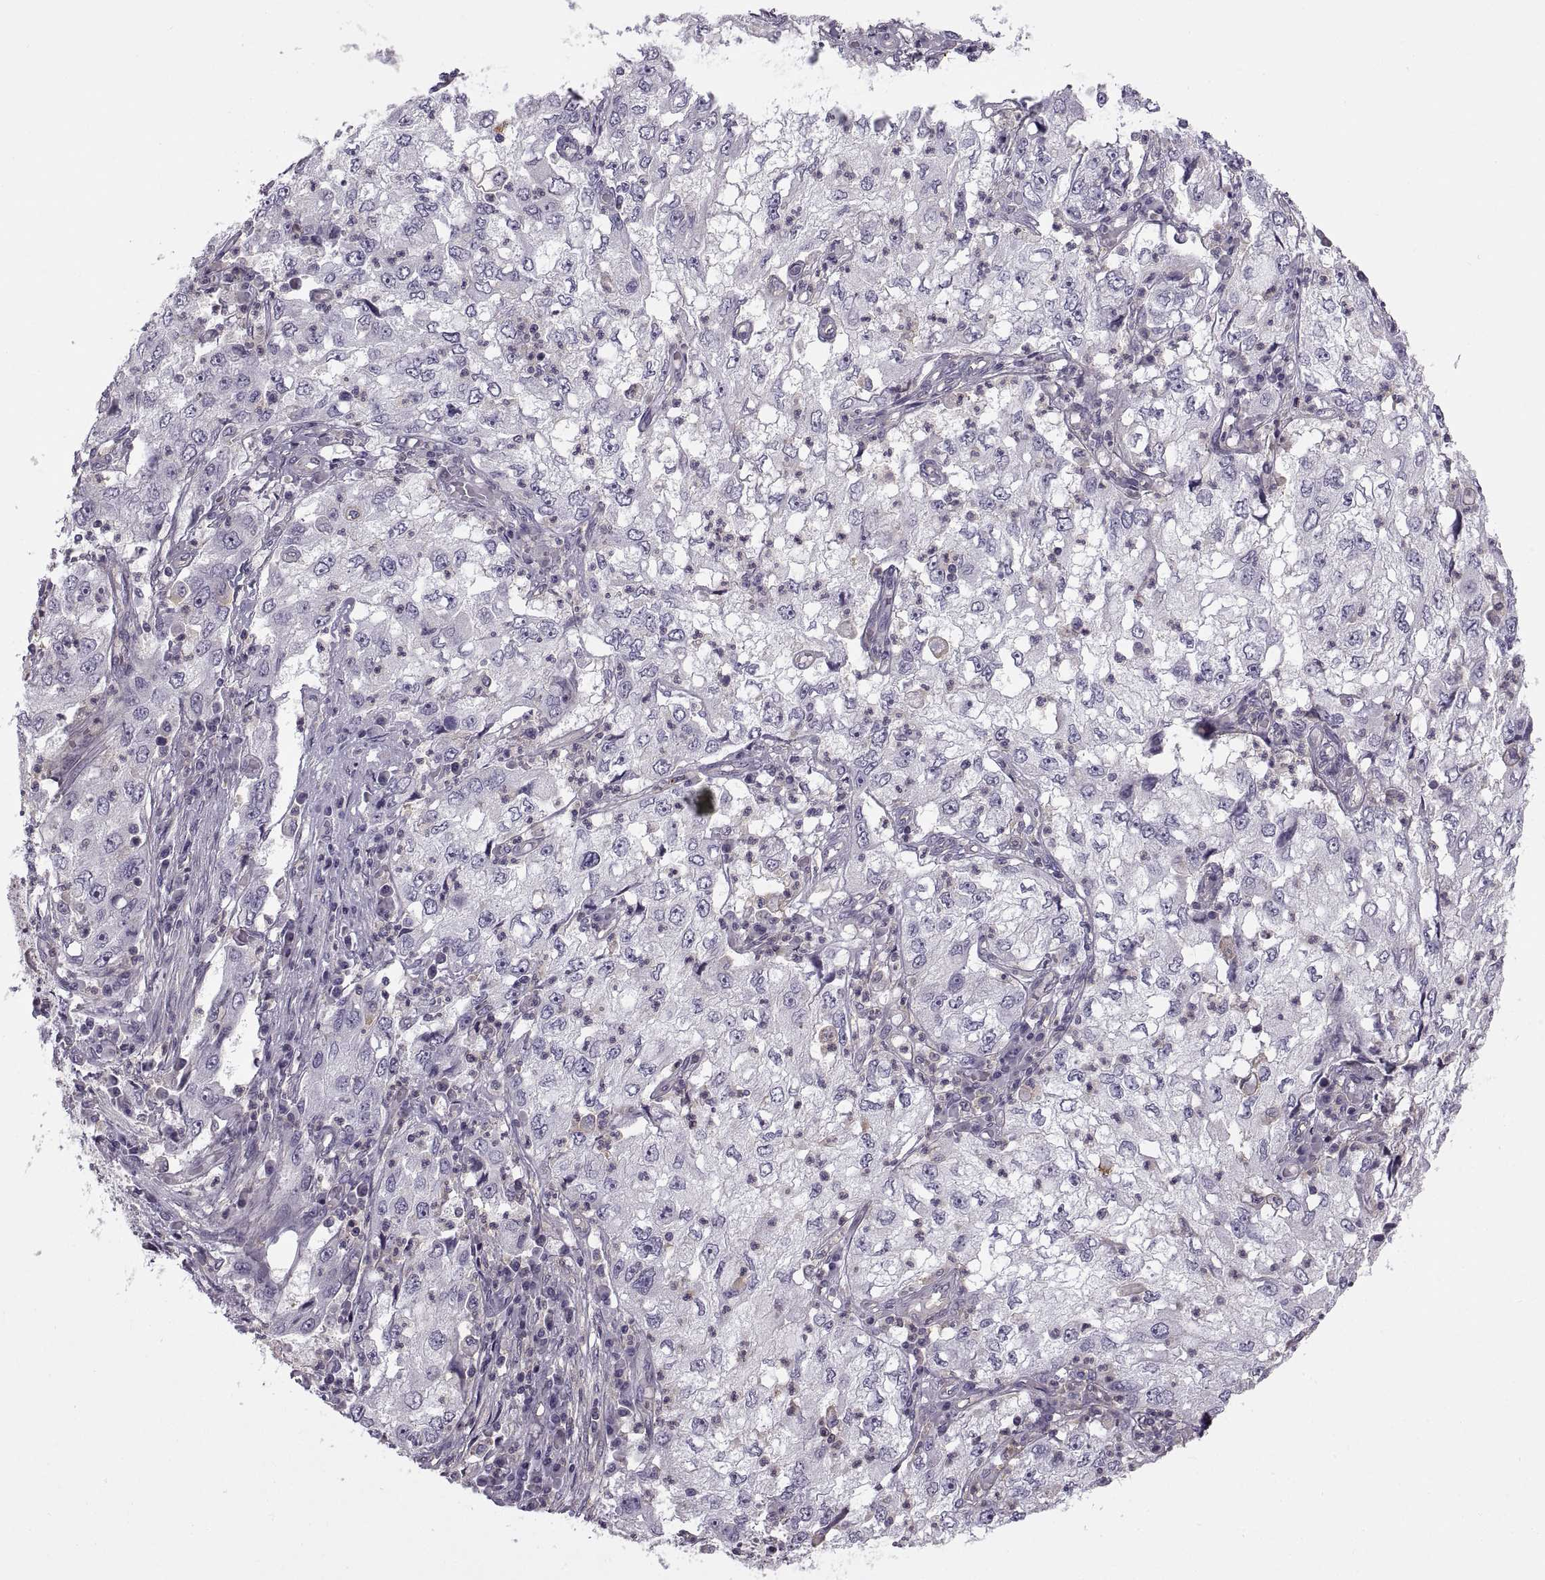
{"staining": {"intensity": "negative", "quantity": "none", "location": "none"}, "tissue": "cervical cancer", "cell_type": "Tumor cells", "image_type": "cancer", "snomed": [{"axis": "morphology", "description": "Squamous cell carcinoma, NOS"}, {"axis": "topography", "description": "Cervix"}], "caption": "Tumor cells show no significant protein expression in cervical cancer (squamous cell carcinoma).", "gene": "RALB", "patient": {"sex": "female", "age": 36}}